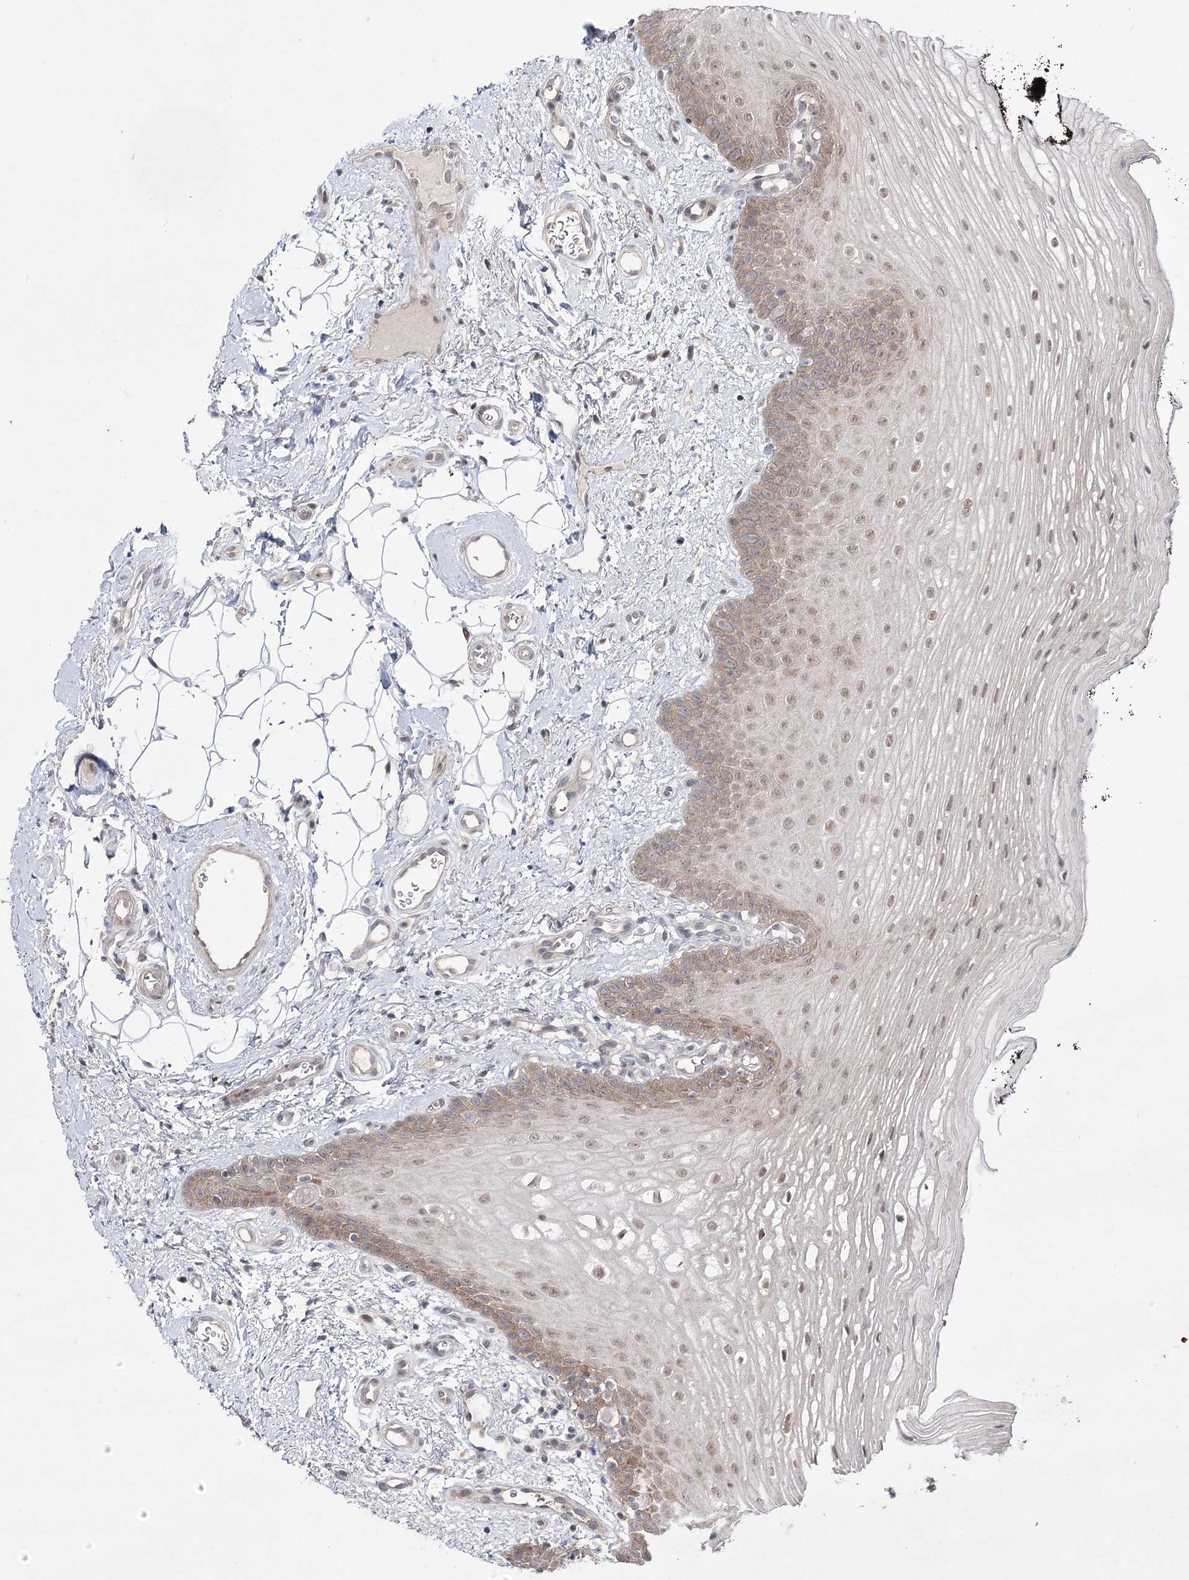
{"staining": {"intensity": "moderate", "quantity": "25%-75%", "location": "cytoplasmic/membranous,nuclear"}, "tissue": "oral mucosa", "cell_type": "Squamous epithelial cells", "image_type": "normal", "snomed": [{"axis": "morphology", "description": "No evidence of malignacy"}, {"axis": "topography", "description": "Oral tissue"}, {"axis": "topography", "description": "Head-Neck"}], "caption": "A brown stain highlights moderate cytoplasmic/membranous,nuclear expression of a protein in squamous epithelial cells of benign oral mucosa.", "gene": "HOXC11", "patient": {"sex": "male", "age": 68}}